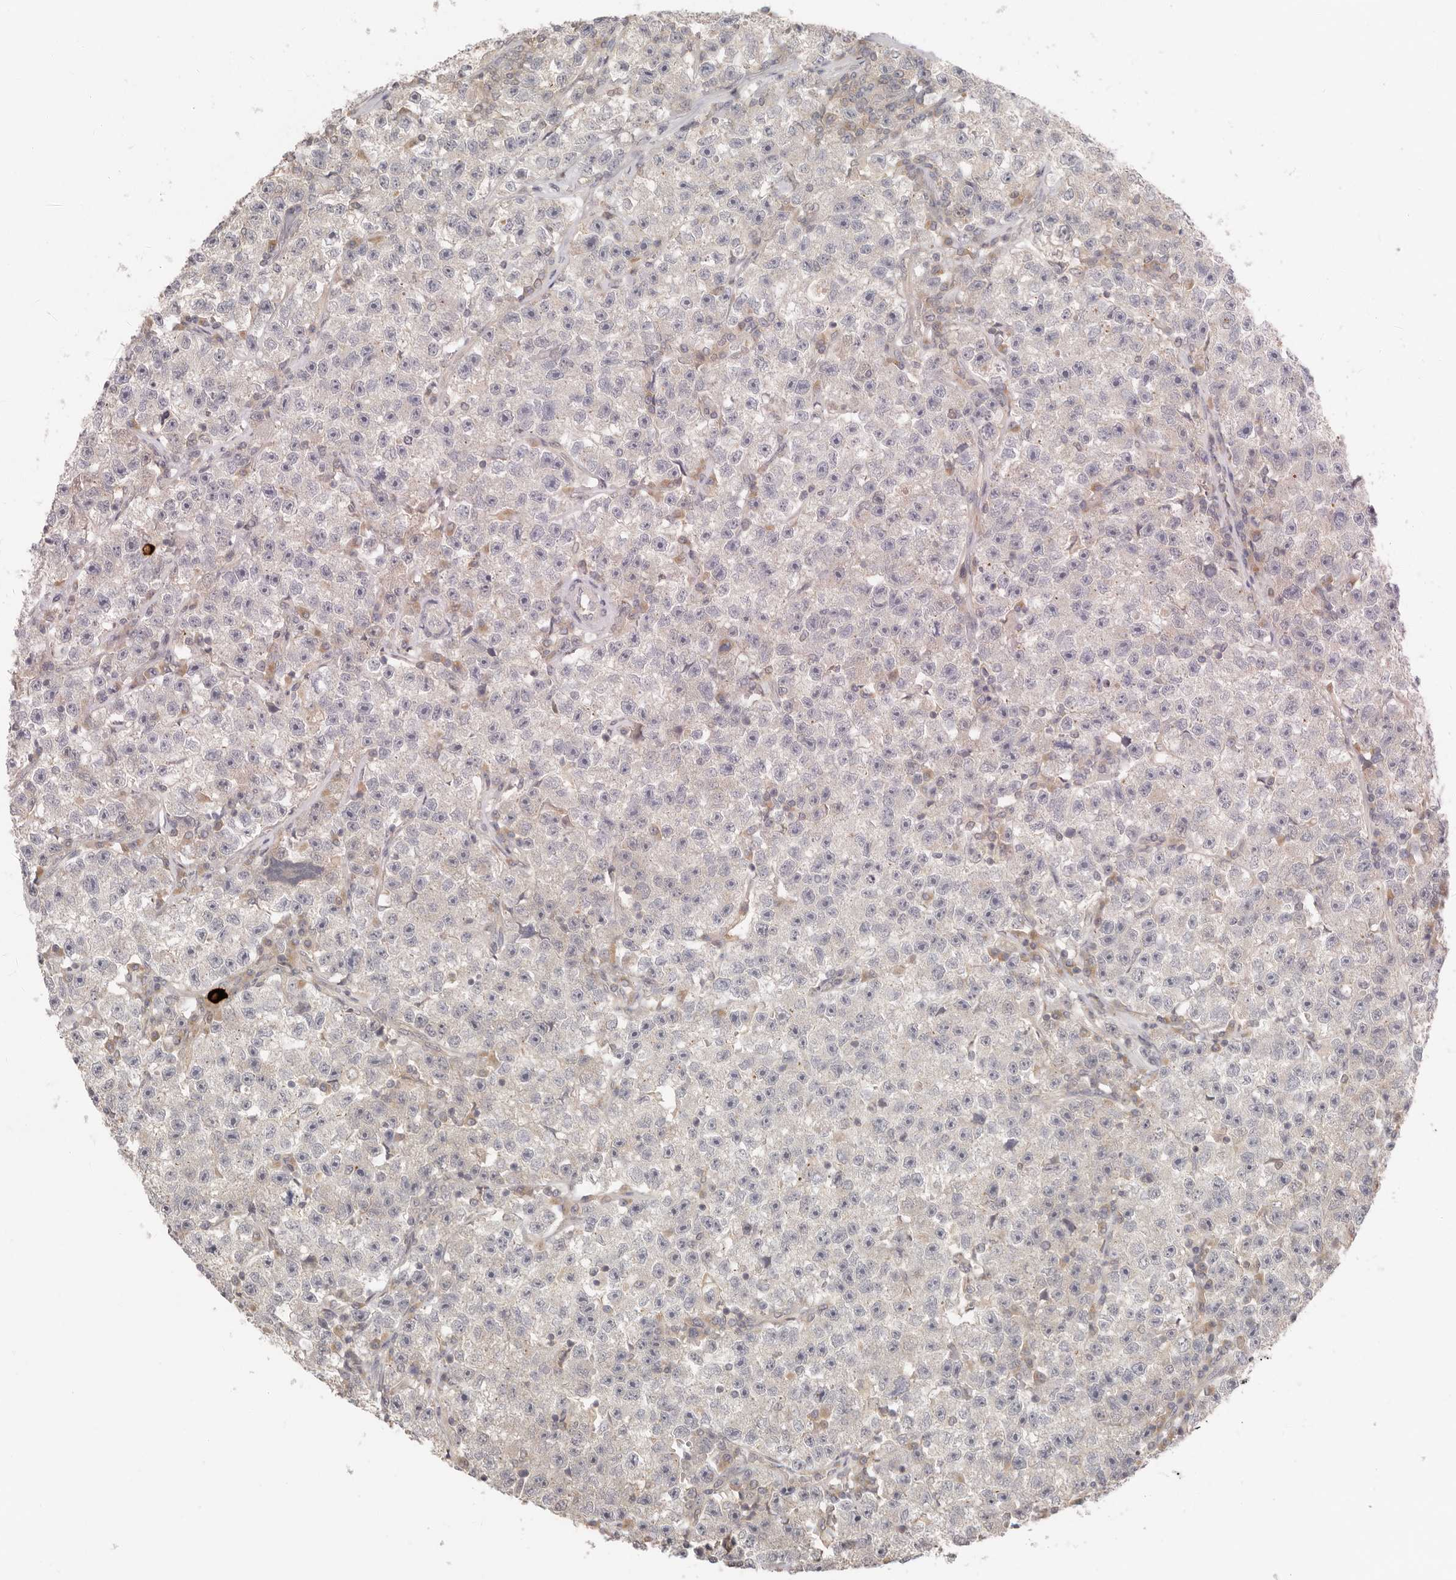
{"staining": {"intensity": "negative", "quantity": "none", "location": "none"}, "tissue": "testis cancer", "cell_type": "Tumor cells", "image_type": "cancer", "snomed": [{"axis": "morphology", "description": "Seminoma, NOS"}, {"axis": "topography", "description": "Testis"}], "caption": "A histopathology image of testis cancer (seminoma) stained for a protein exhibits no brown staining in tumor cells. (DAB IHC, high magnification).", "gene": "AHDC1", "patient": {"sex": "male", "age": 22}}